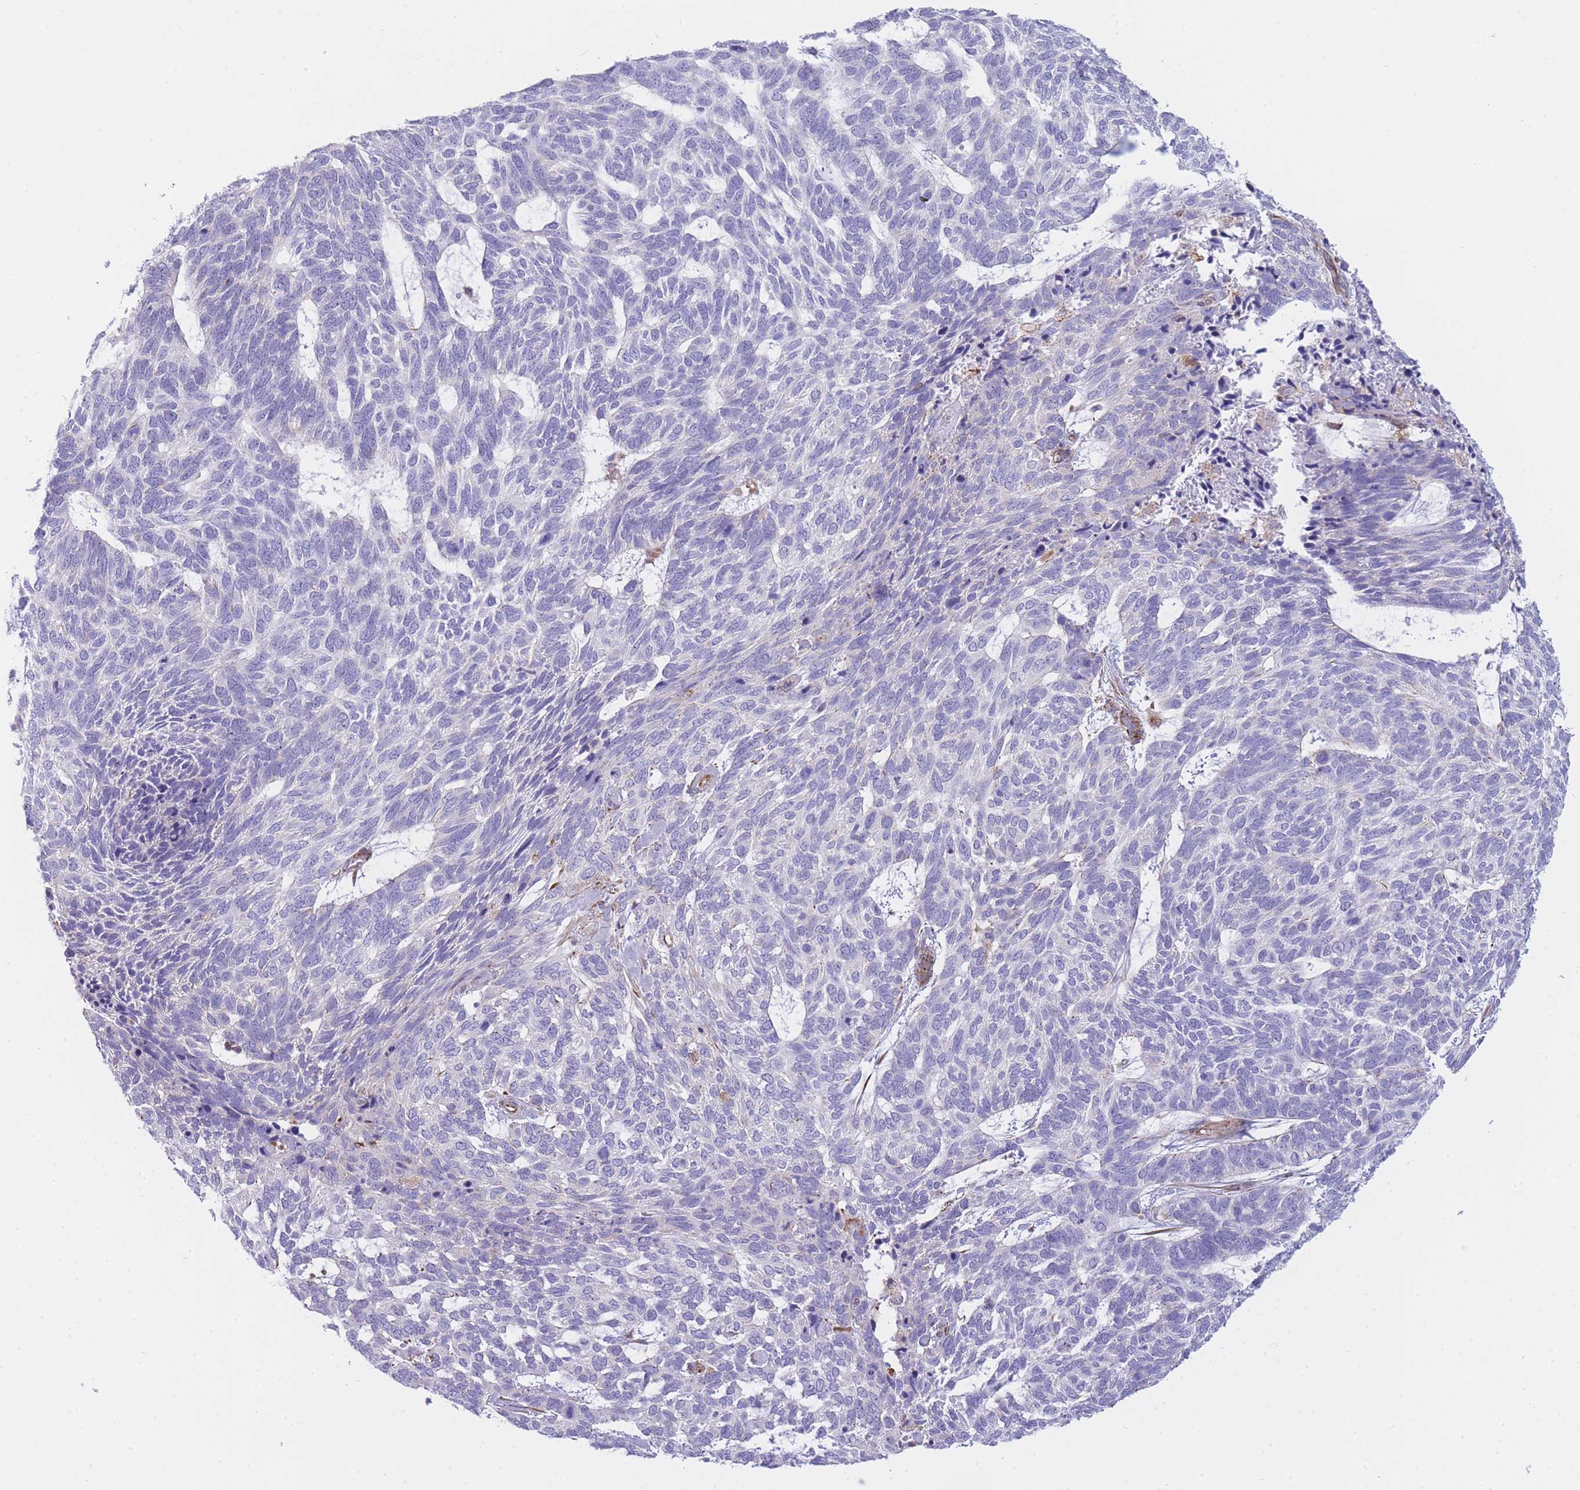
{"staining": {"intensity": "negative", "quantity": "none", "location": "none"}, "tissue": "skin cancer", "cell_type": "Tumor cells", "image_type": "cancer", "snomed": [{"axis": "morphology", "description": "Basal cell carcinoma"}, {"axis": "topography", "description": "Skin"}], "caption": "A high-resolution histopathology image shows immunohistochemistry staining of skin cancer, which shows no significant staining in tumor cells.", "gene": "ECPAS", "patient": {"sex": "female", "age": 65}}